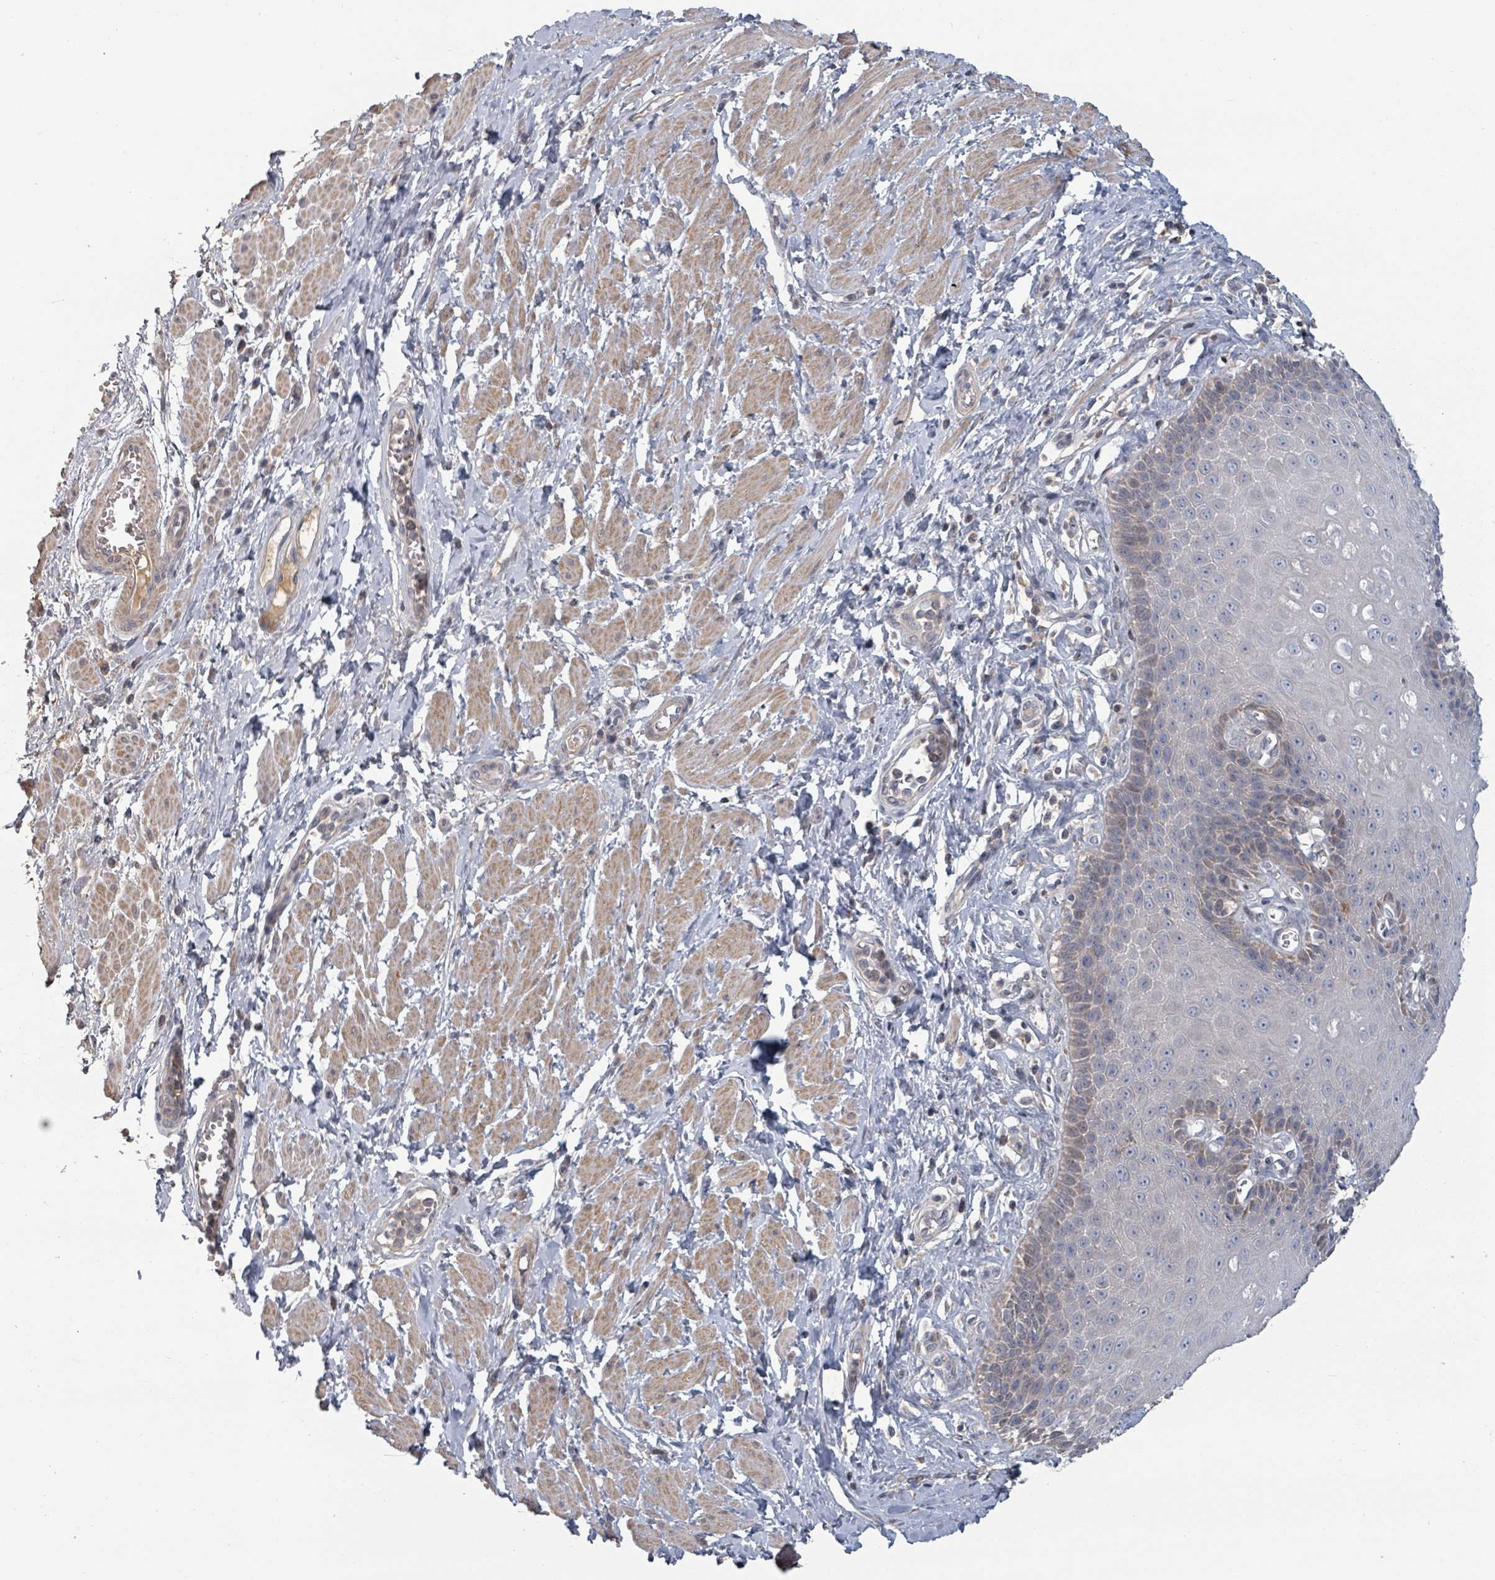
{"staining": {"intensity": "weak", "quantity": "25%-75%", "location": "cytoplasmic/membranous"}, "tissue": "esophagus", "cell_type": "Squamous epithelial cells", "image_type": "normal", "snomed": [{"axis": "morphology", "description": "Normal tissue, NOS"}, {"axis": "topography", "description": "Esophagus"}], "caption": "IHC histopathology image of normal esophagus: human esophagus stained using IHC exhibits low levels of weak protein expression localized specifically in the cytoplasmic/membranous of squamous epithelial cells, appearing as a cytoplasmic/membranous brown color.", "gene": "GABBR1", "patient": {"sex": "male", "age": 67}}